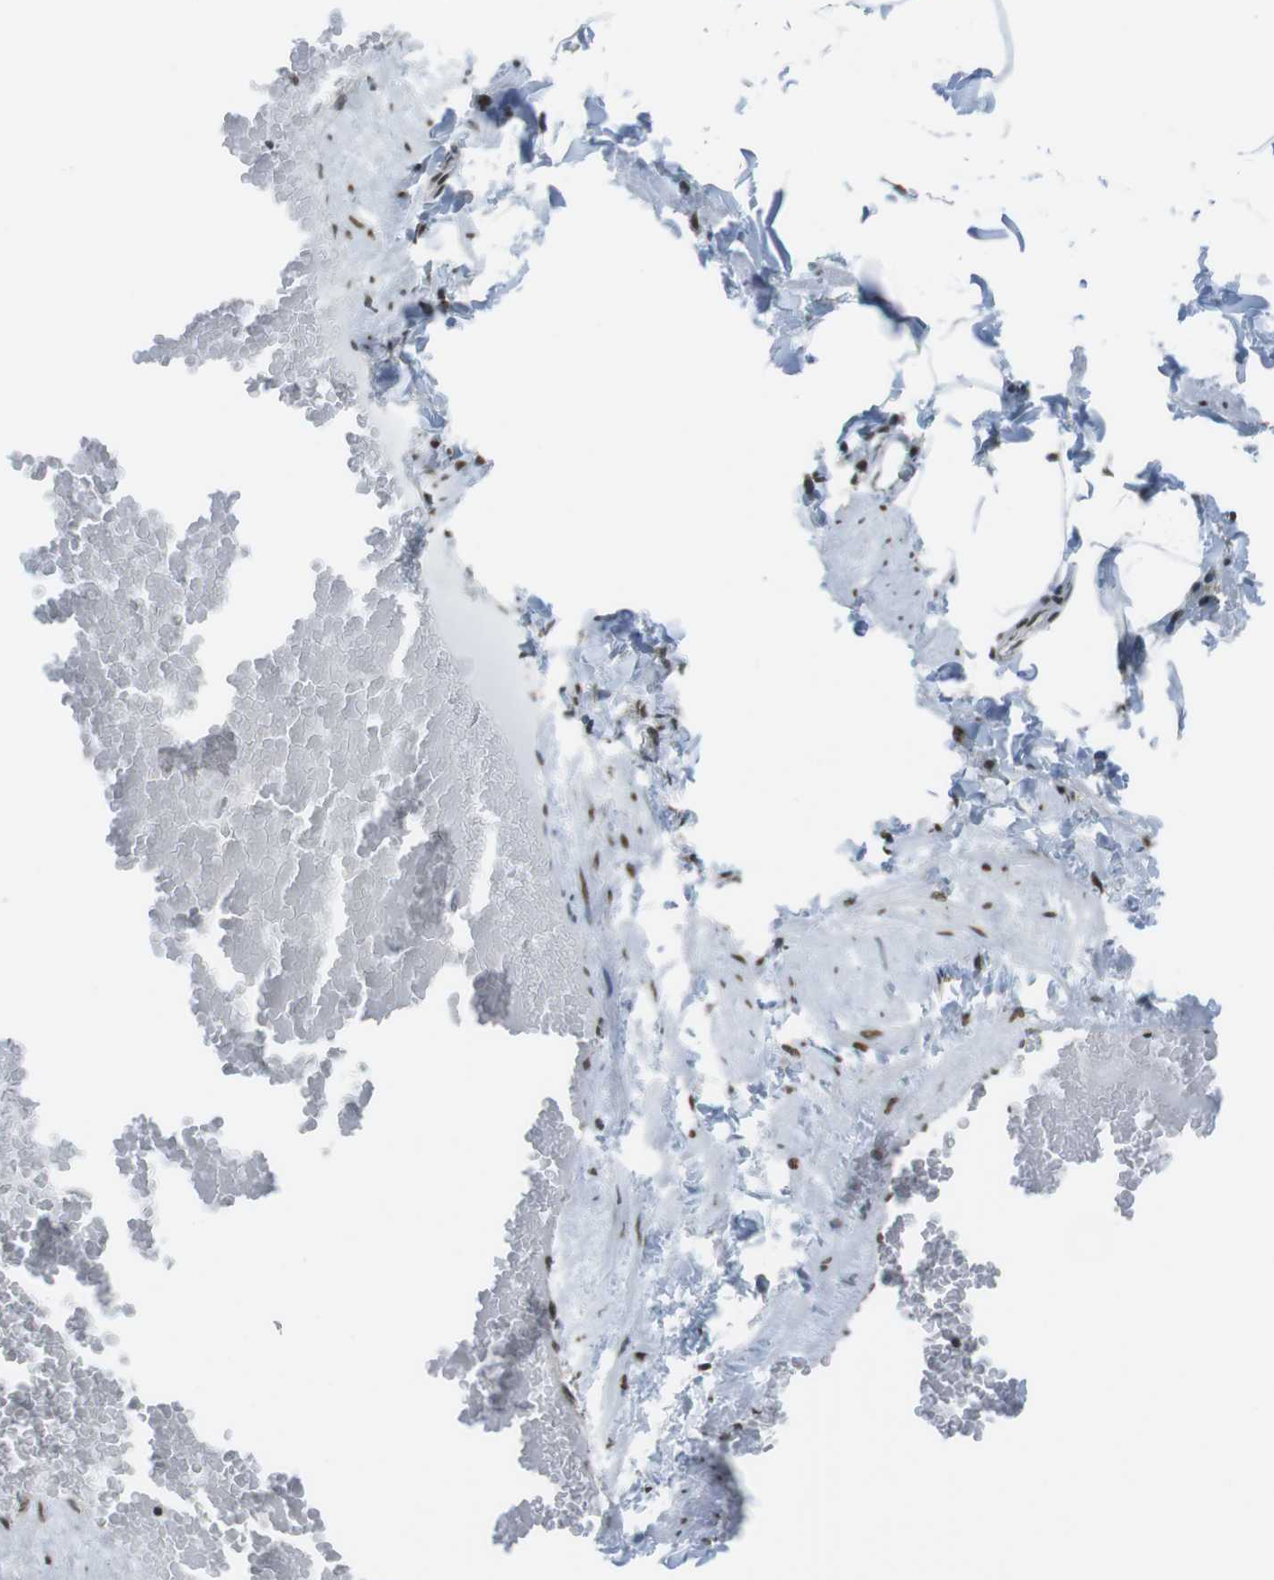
{"staining": {"intensity": "moderate", "quantity": ">75%", "location": "nuclear"}, "tissue": "adipose tissue", "cell_type": "Adipocytes", "image_type": "normal", "snomed": [{"axis": "morphology", "description": "Normal tissue, NOS"}, {"axis": "topography", "description": "Vascular tissue"}], "caption": "Adipocytes demonstrate medium levels of moderate nuclear expression in about >75% of cells in benign human adipose tissue.", "gene": "UBB", "patient": {"sex": "male", "age": 41}}